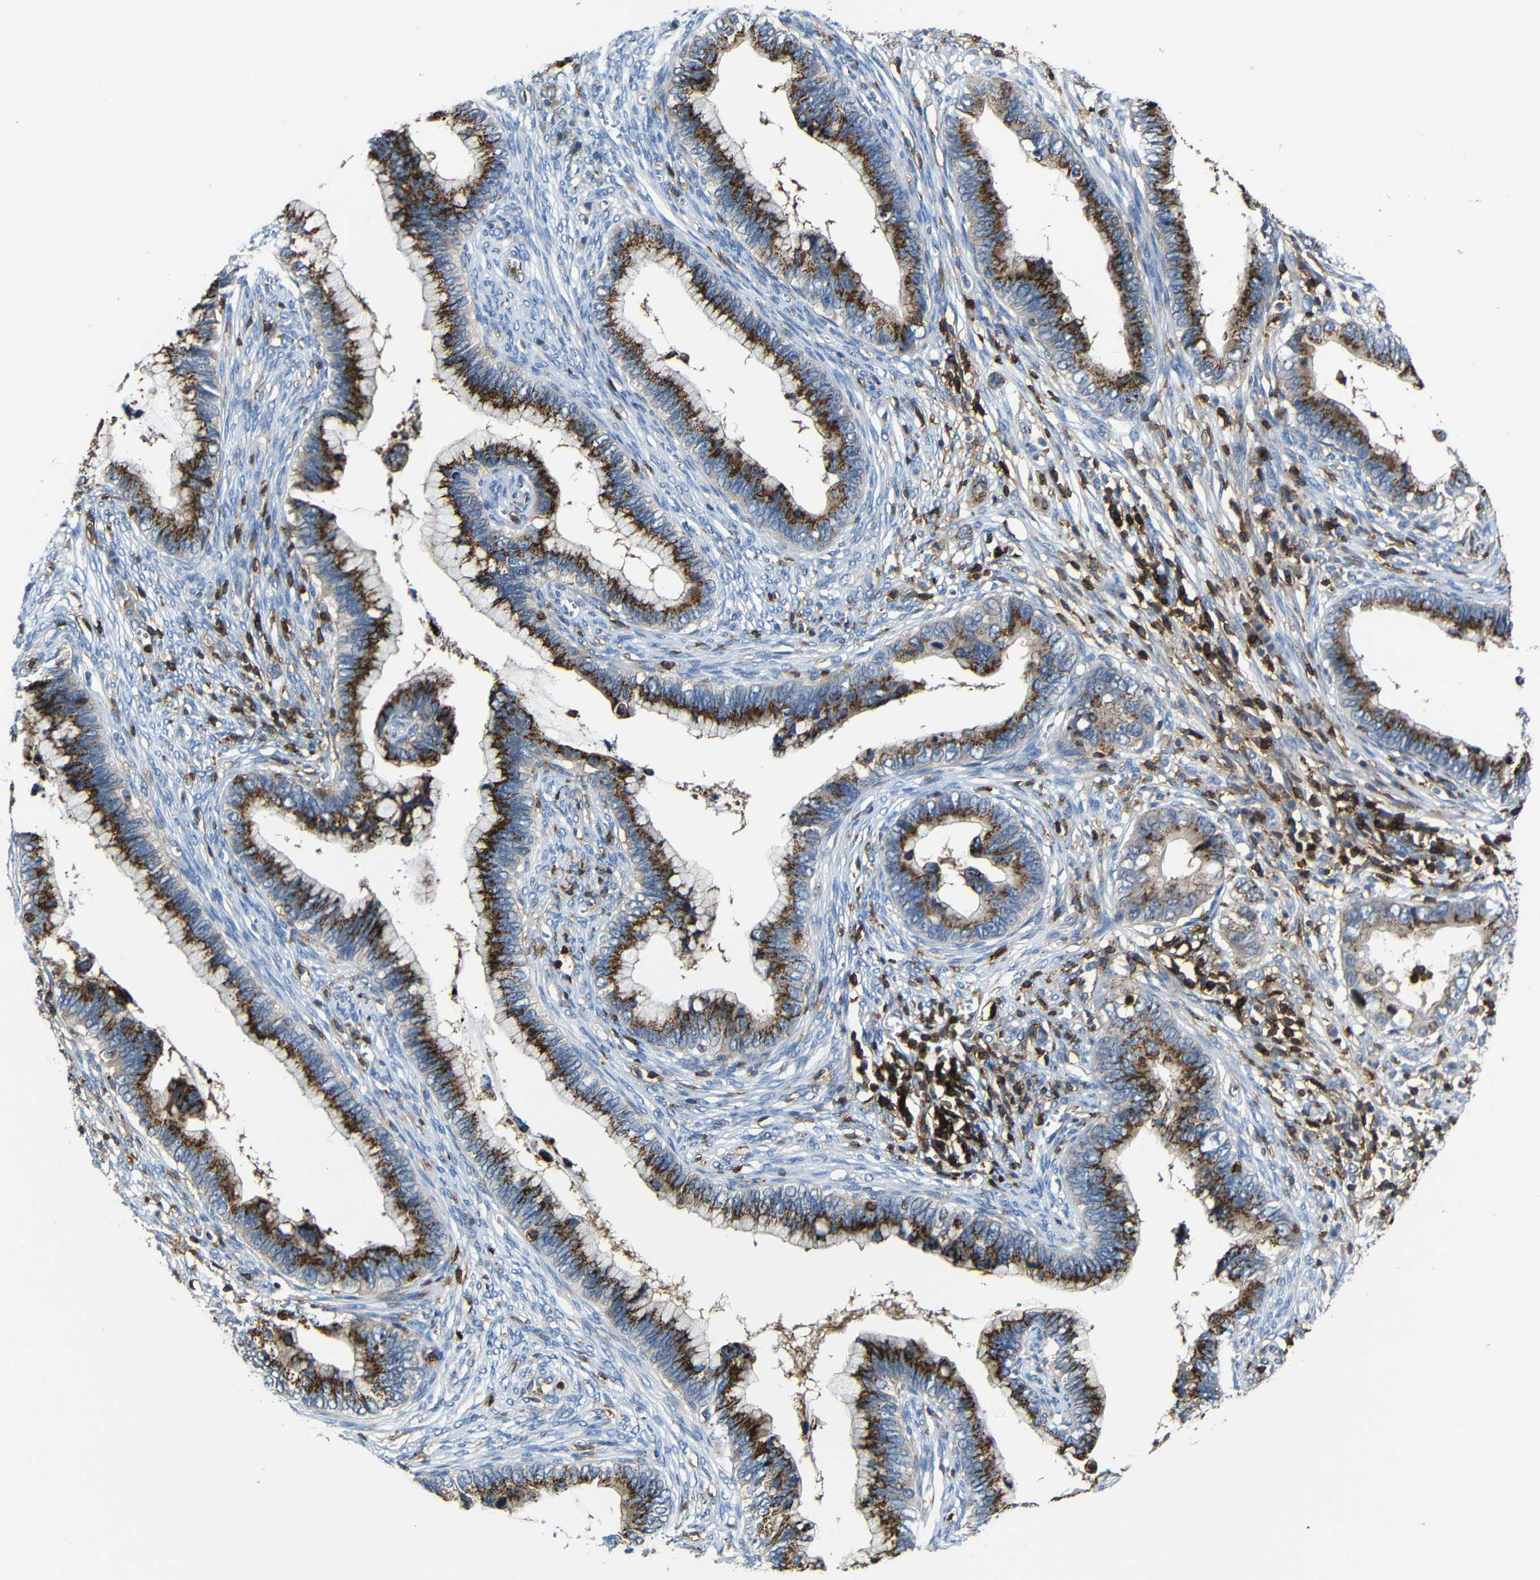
{"staining": {"intensity": "strong", "quantity": ">75%", "location": "cytoplasmic/membranous"}, "tissue": "cervical cancer", "cell_type": "Tumor cells", "image_type": "cancer", "snomed": [{"axis": "morphology", "description": "Adenocarcinoma, NOS"}, {"axis": "topography", "description": "Cervix"}], "caption": "Immunohistochemical staining of cervical cancer displays strong cytoplasmic/membranous protein expression in about >75% of tumor cells.", "gene": "P2RY12", "patient": {"sex": "female", "age": 44}}